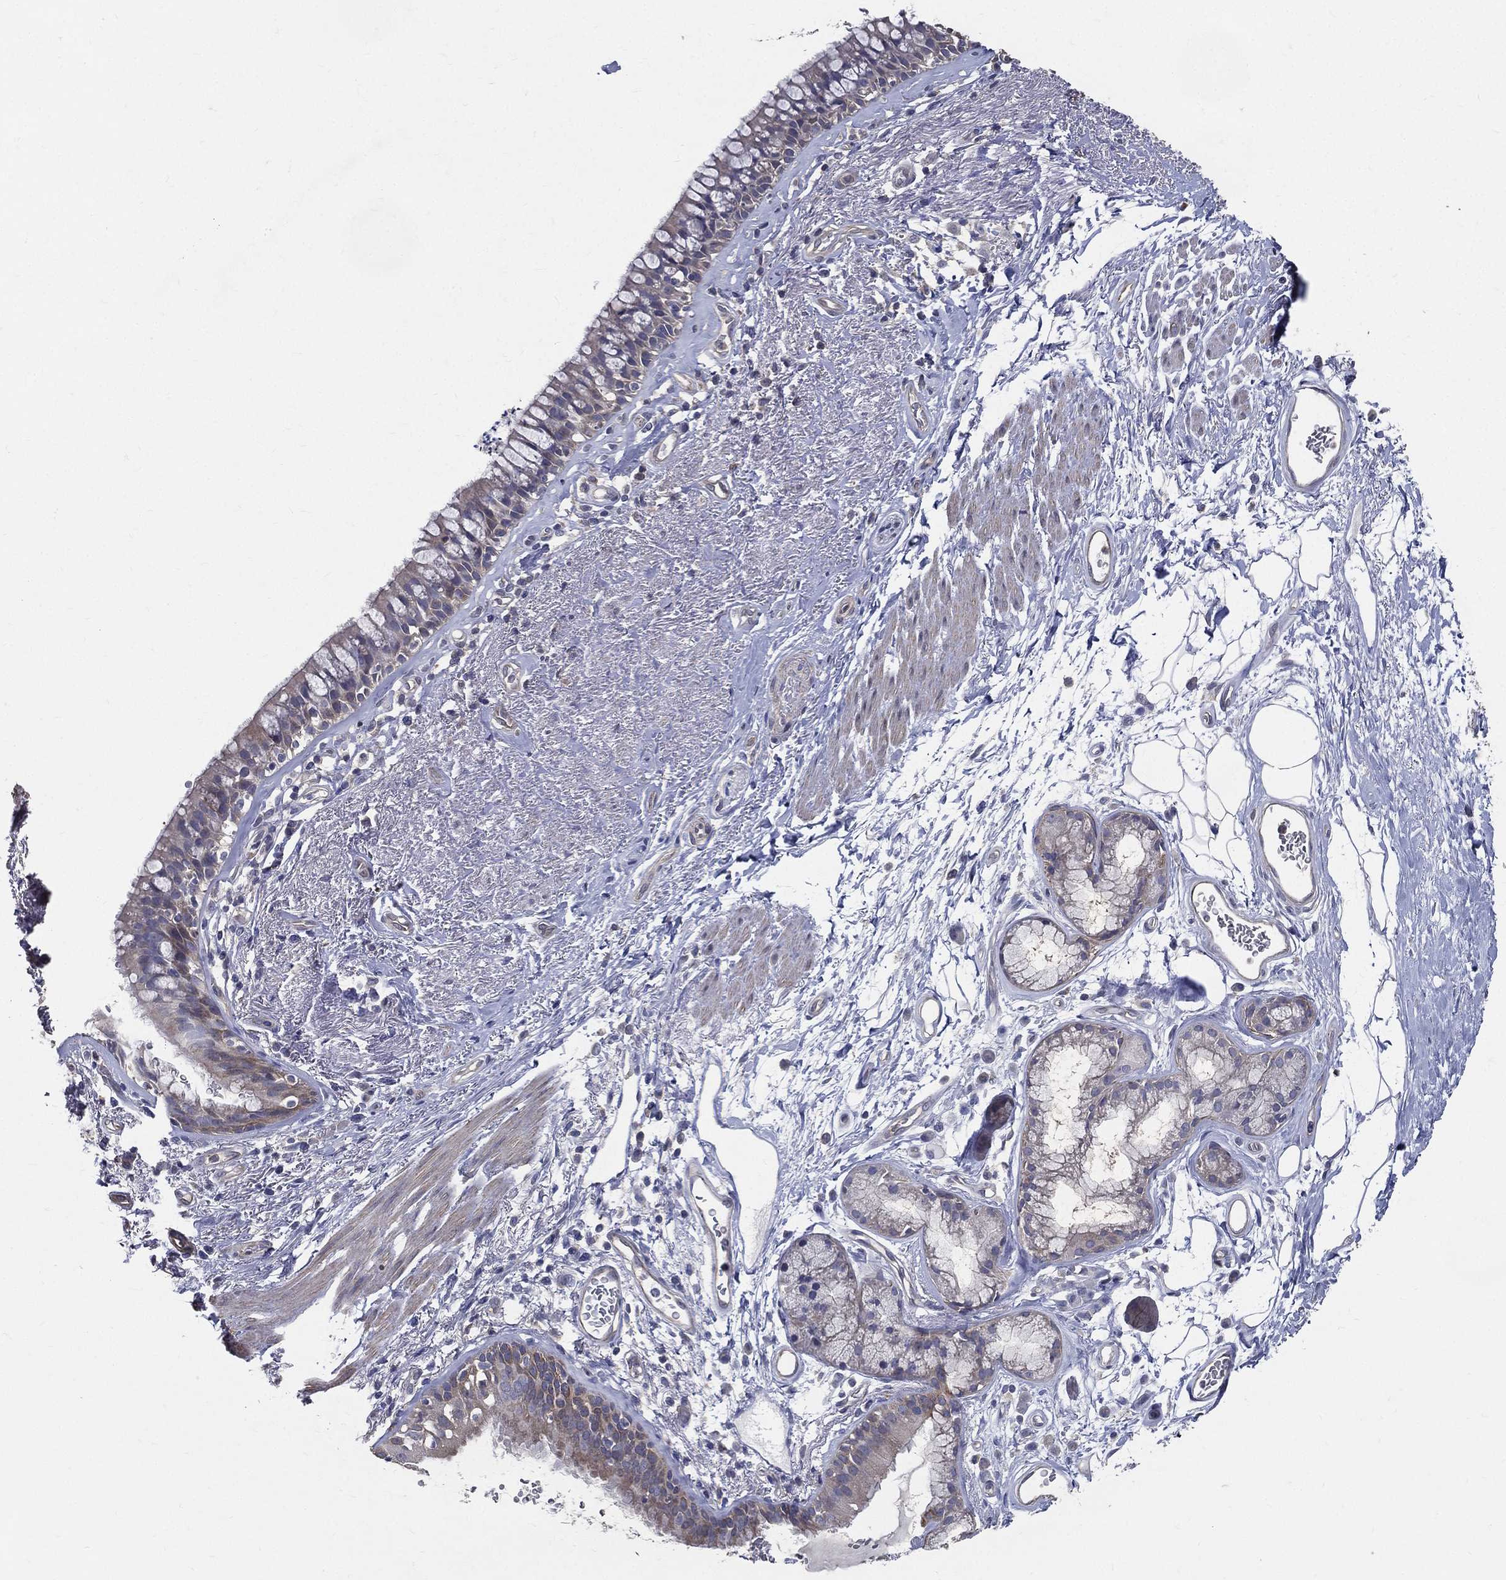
{"staining": {"intensity": "weak", "quantity": "<25%", "location": "cytoplasmic/membranous"}, "tissue": "bronchus", "cell_type": "Respiratory epithelial cells", "image_type": "normal", "snomed": [{"axis": "morphology", "description": "Normal tissue, NOS"}, {"axis": "topography", "description": "Bronchus"}], "caption": "This is an immunohistochemistry micrograph of unremarkable bronchus. There is no positivity in respiratory epithelial cells.", "gene": "SERPINB2", "patient": {"sex": "male", "age": 82}}